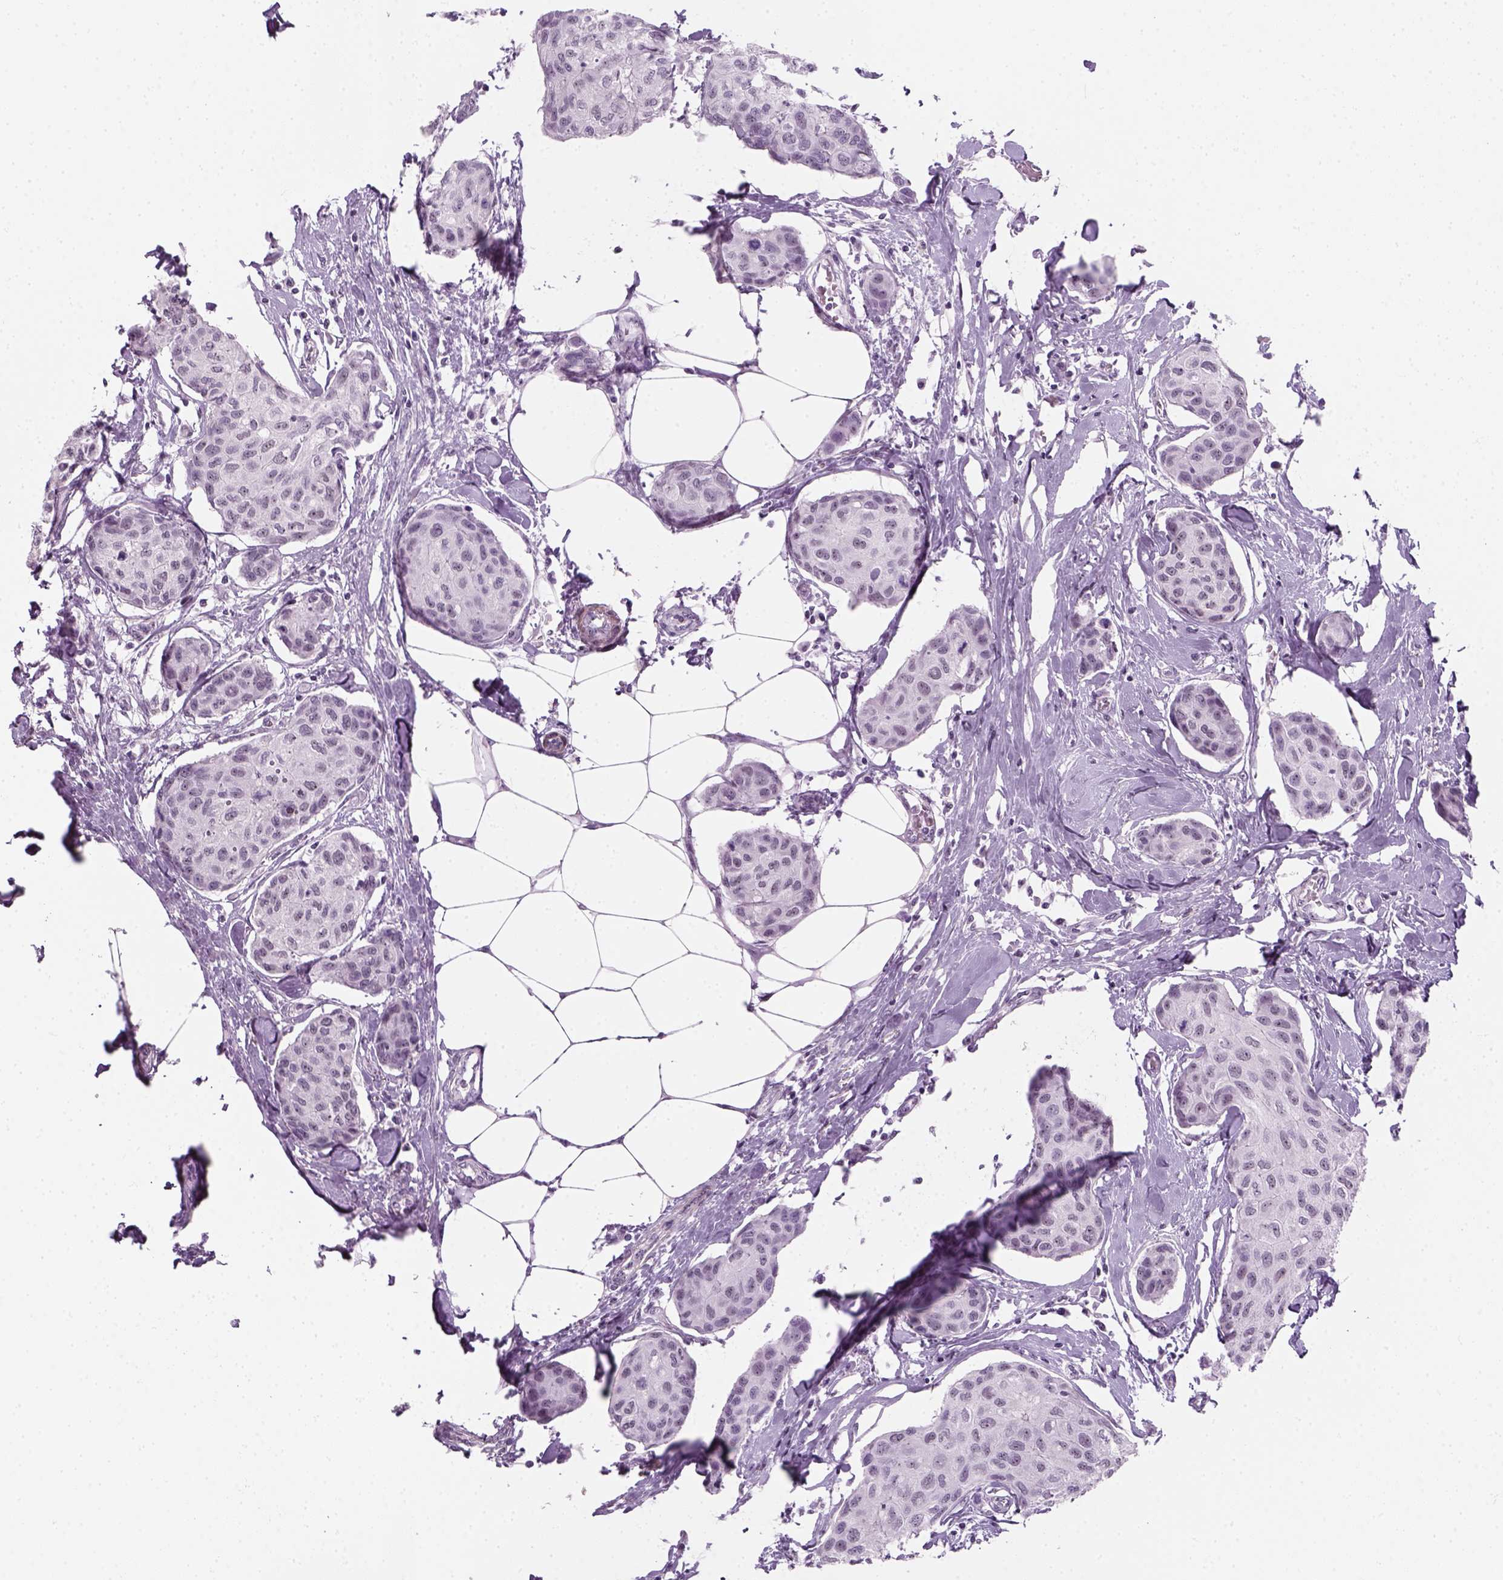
{"staining": {"intensity": "negative", "quantity": "none", "location": "none"}, "tissue": "breast cancer", "cell_type": "Tumor cells", "image_type": "cancer", "snomed": [{"axis": "morphology", "description": "Duct carcinoma"}, {"axis": "topography", "description": "Breast"}], "caption": "Tumor cells show no significant expression in breast intraductal carcinoma.", "gene": "ZNF865", "patient": {"sex": "female", "age": 80}}